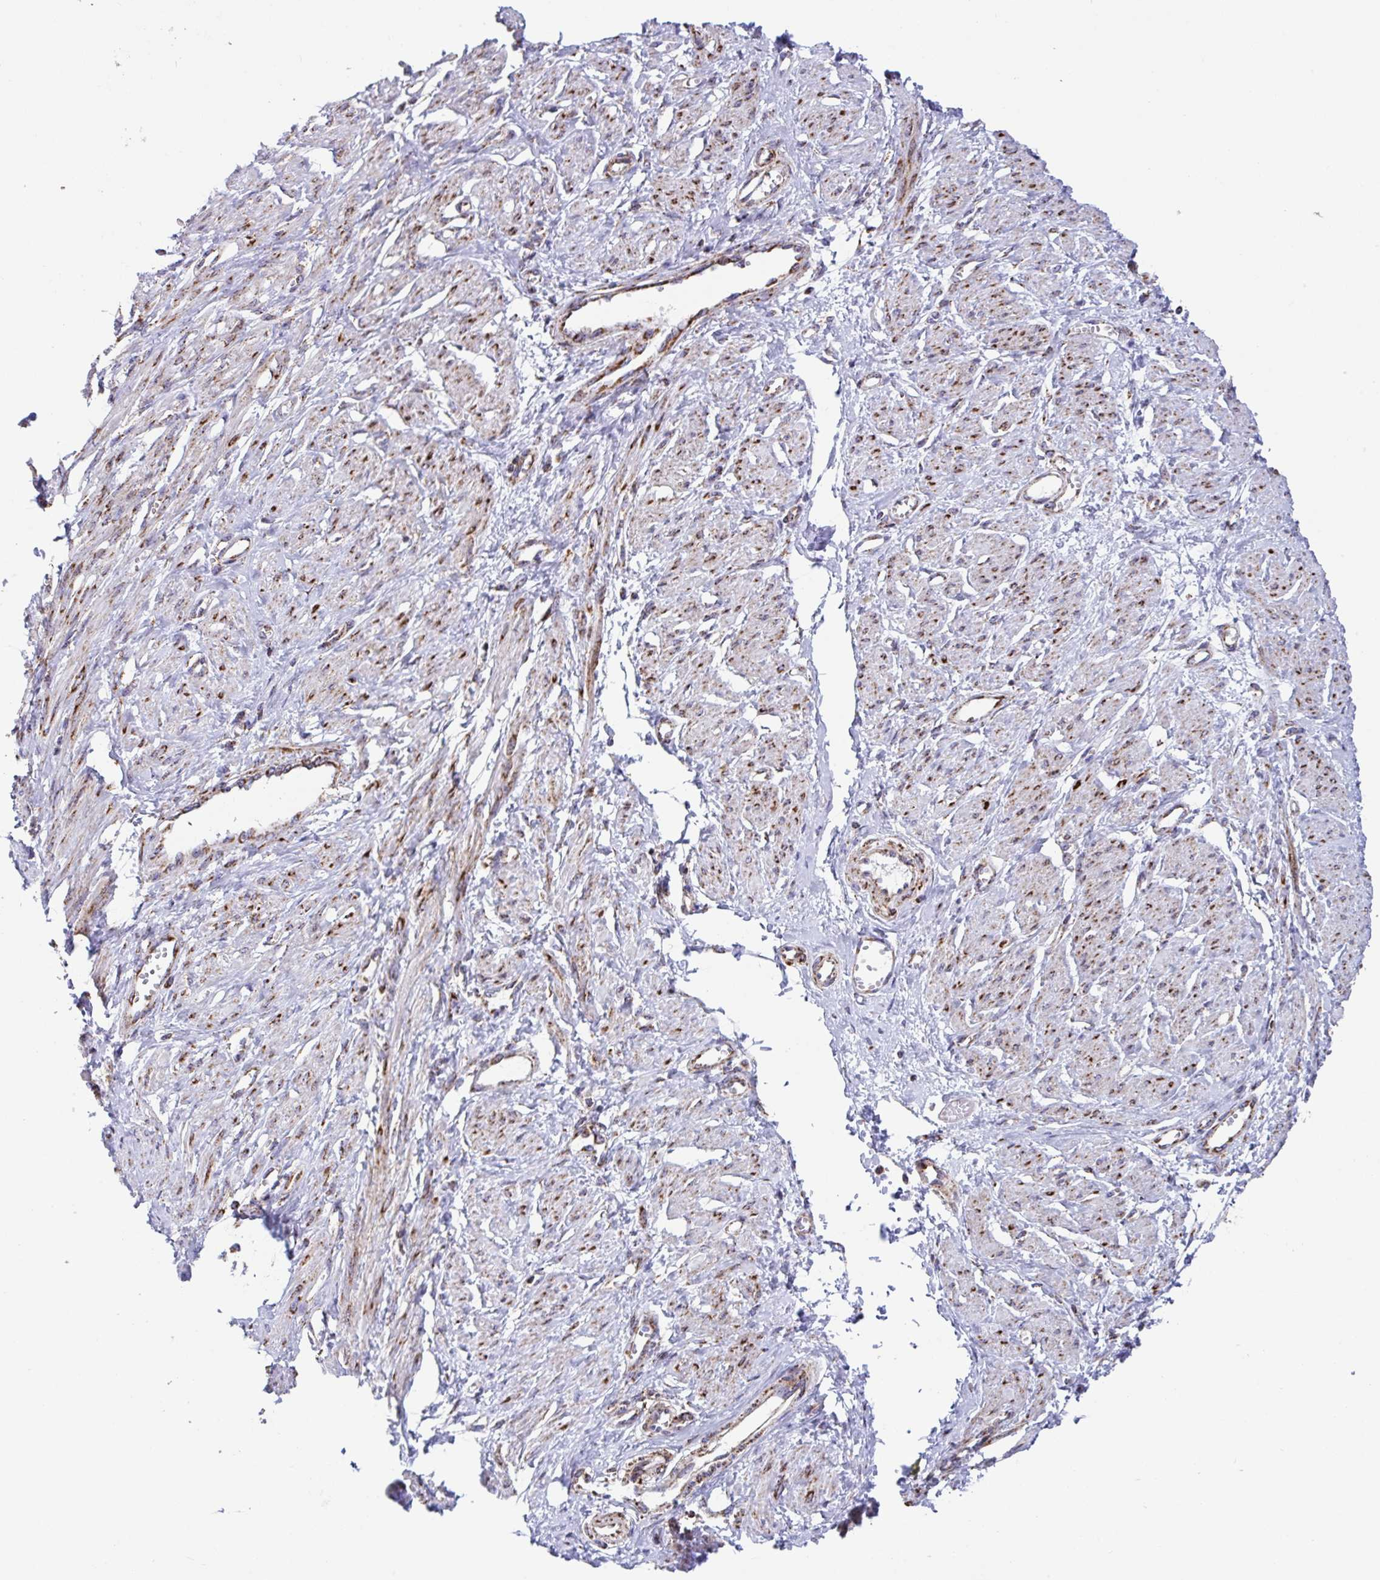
{"staining": {"intensity": "moderate", "quantity": ">75%", "location": "cytoplasmic/membranous"}, "tissue": "smooth muscle", "cell_type": "Smooth muscle cells", "image_type": "normal", "snomed": [{"axis": "morphology", "description": "Normal tissue, NOS"}, {"axis": "topography", "description": "Smooth muscle"}, {"axis": "topography", "description": "Uterus"}], "caption": "This micrograph displays IHC staining of normal human smooth muscle, with medium moderate cytoplasmic/membranous staining in approximately >75% of smooth muscle cells.", "gene": "ATP5MJ", "patient": {"sex": "female", "age": 39}}